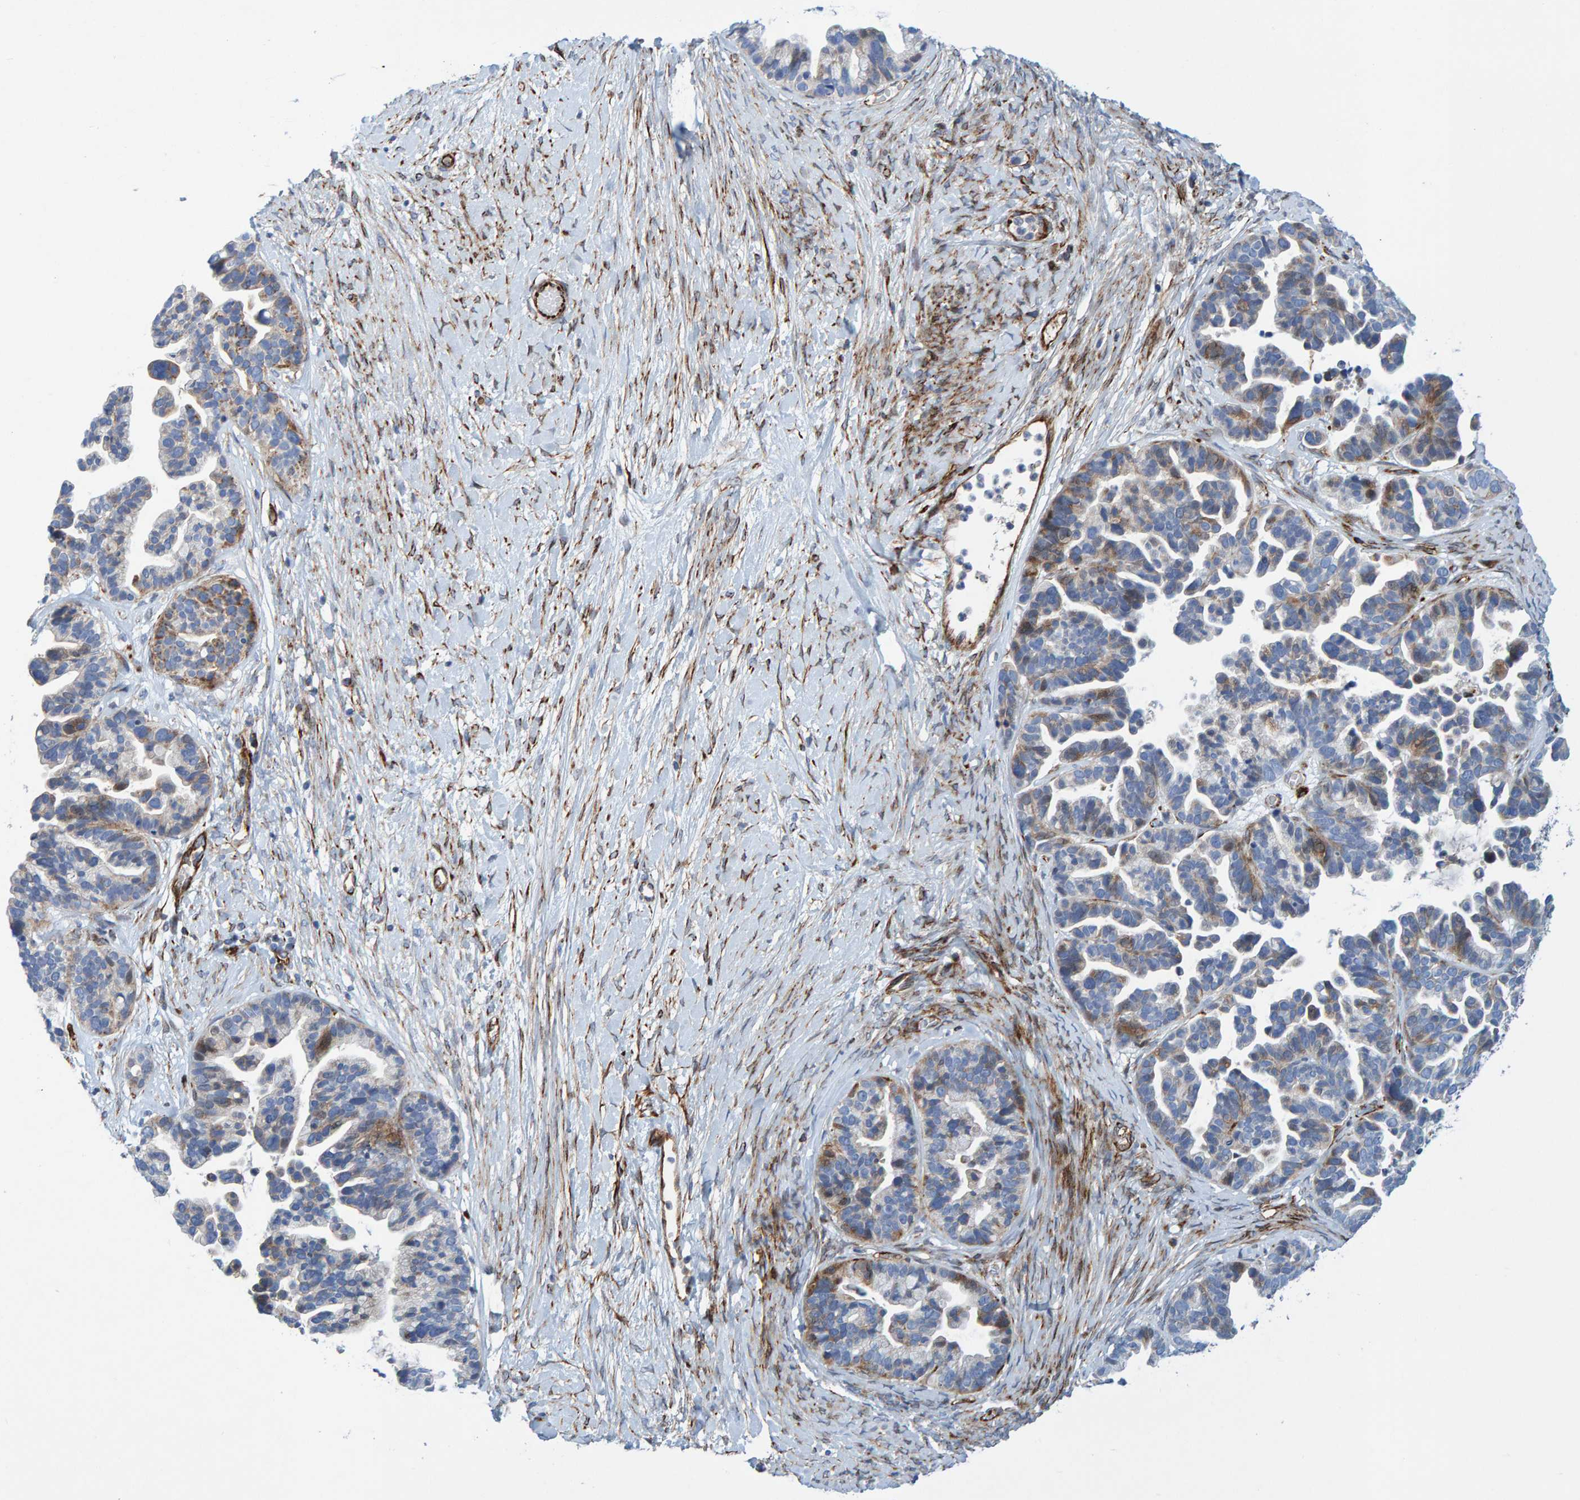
{"staining": {"intensity": "moderate", "quantity": "<25%", "location": "cytoplasmic/membranous"}, "tissue": "ovarian cancer", "cell_type": "Tumor cells", "image_type": "cancer", "snomed": [{"axis": "morphology", "description": "Cystadenocarcinoma, serous, NOS"}, {"axis": "topography", "description": "Ovary"}], "caption": "This is a photomicrograph of IHC staining of ovarian cancer (serous cystadenocarcinoma), which shows moderate staining in the cytoplasmic/membranous of tumor cells.", "gene": "POLG2", "patient": {"sex": "female", "age": 56}}